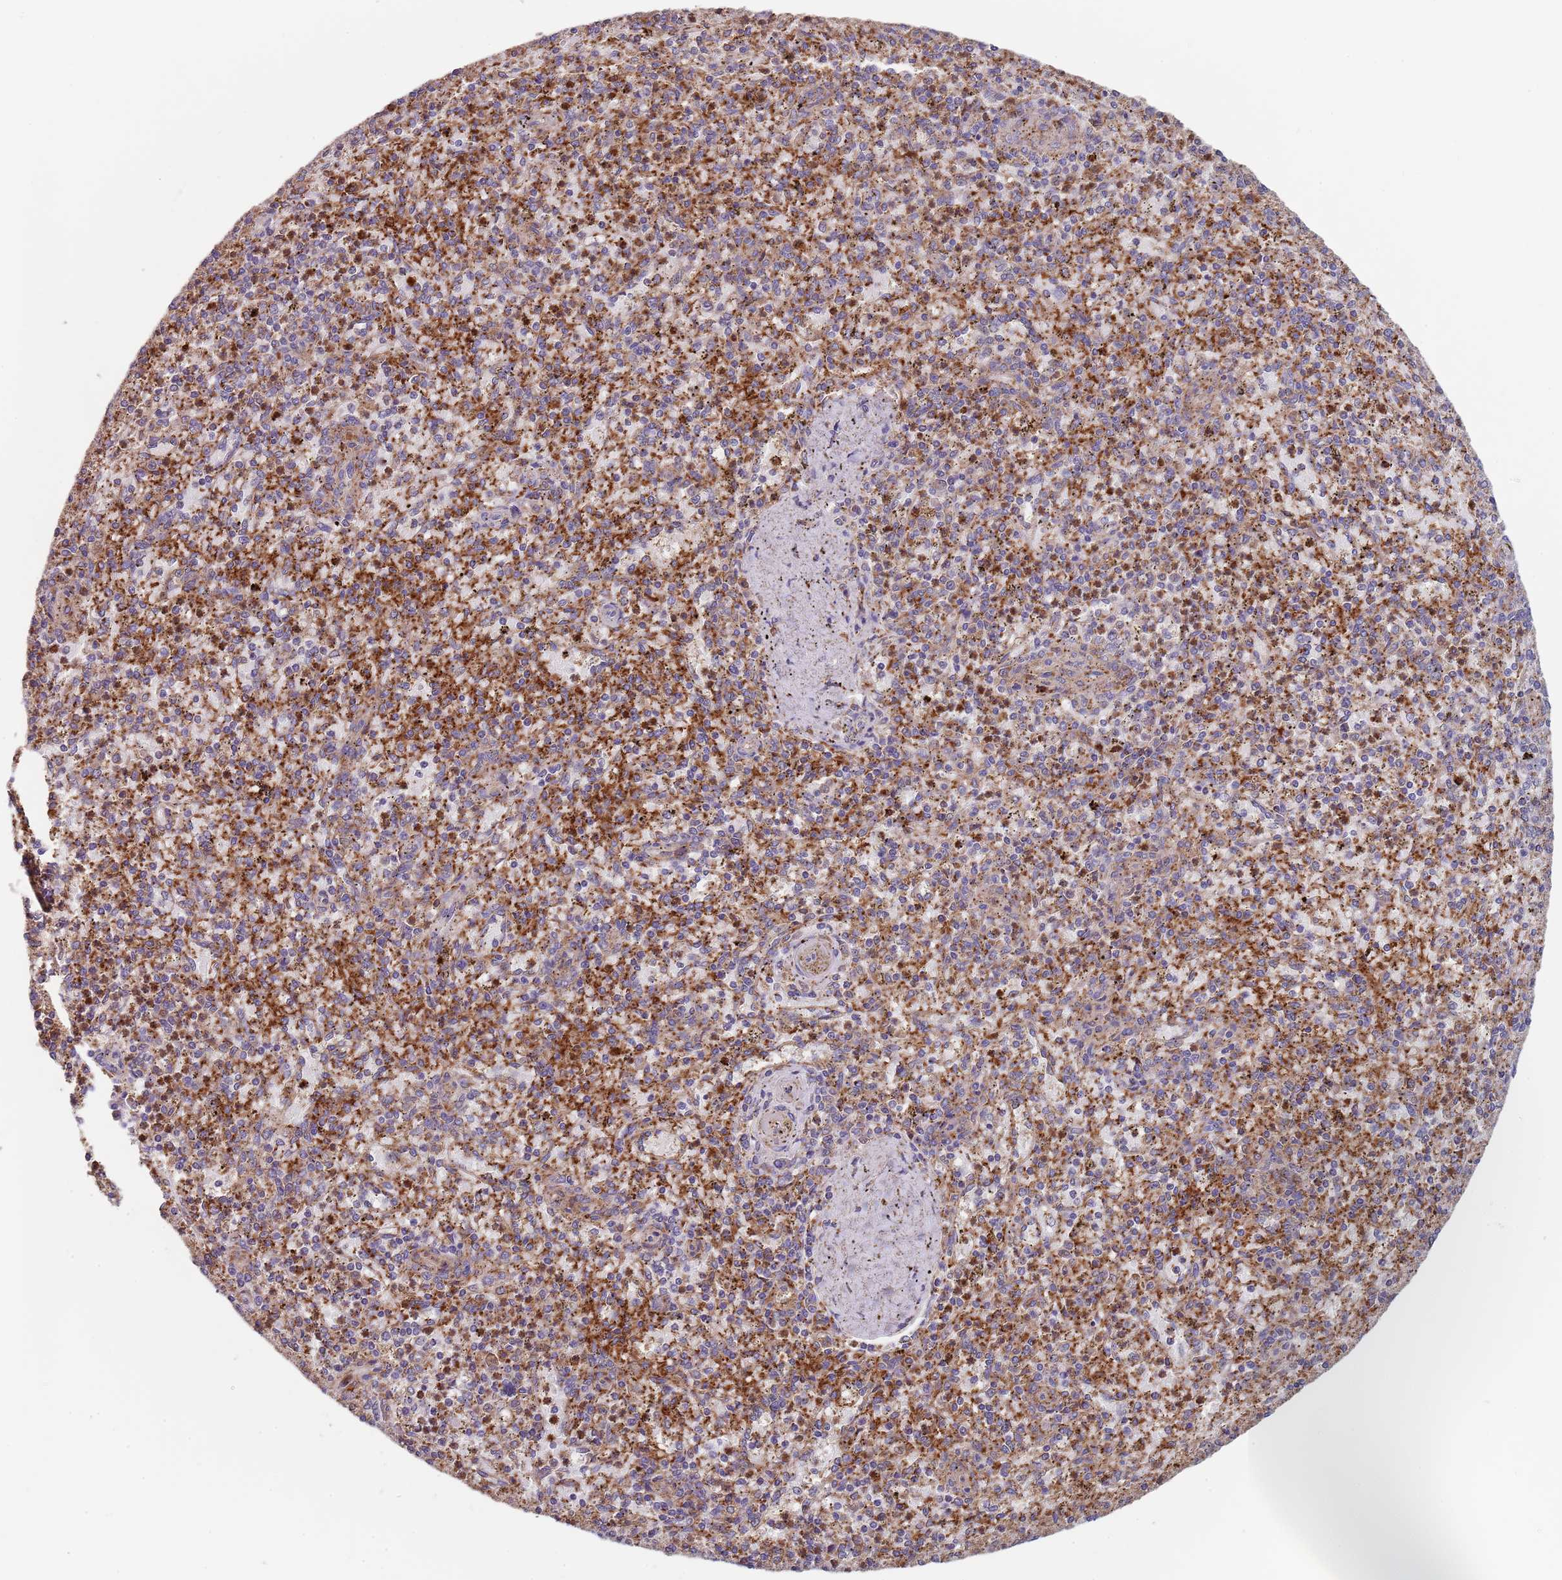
{"staining": {"intensity": "strong", "quantity": "25%-75%", "location": "cytoplasmic/membranous"}, "tissue": "spleen", "cell_type": "Cells in red pulp", "image_type": "normal", "snomed": [{"axis": "morphology", "description": "Normal tissue, NOS"}, {"axis": "topography", "description": "Spleen"}], "caption": "This histopathology image exhibits benign spleen stained with immunohistochemistry (IHC) to label a protein in brown. The cytoplasmic/membranous of cells in red pulp show strong positivity for the protein. Nuclei are counter-stained blue.", "gene": "DCUN1D3", "patient": {"sex": "male", "age": 72}}